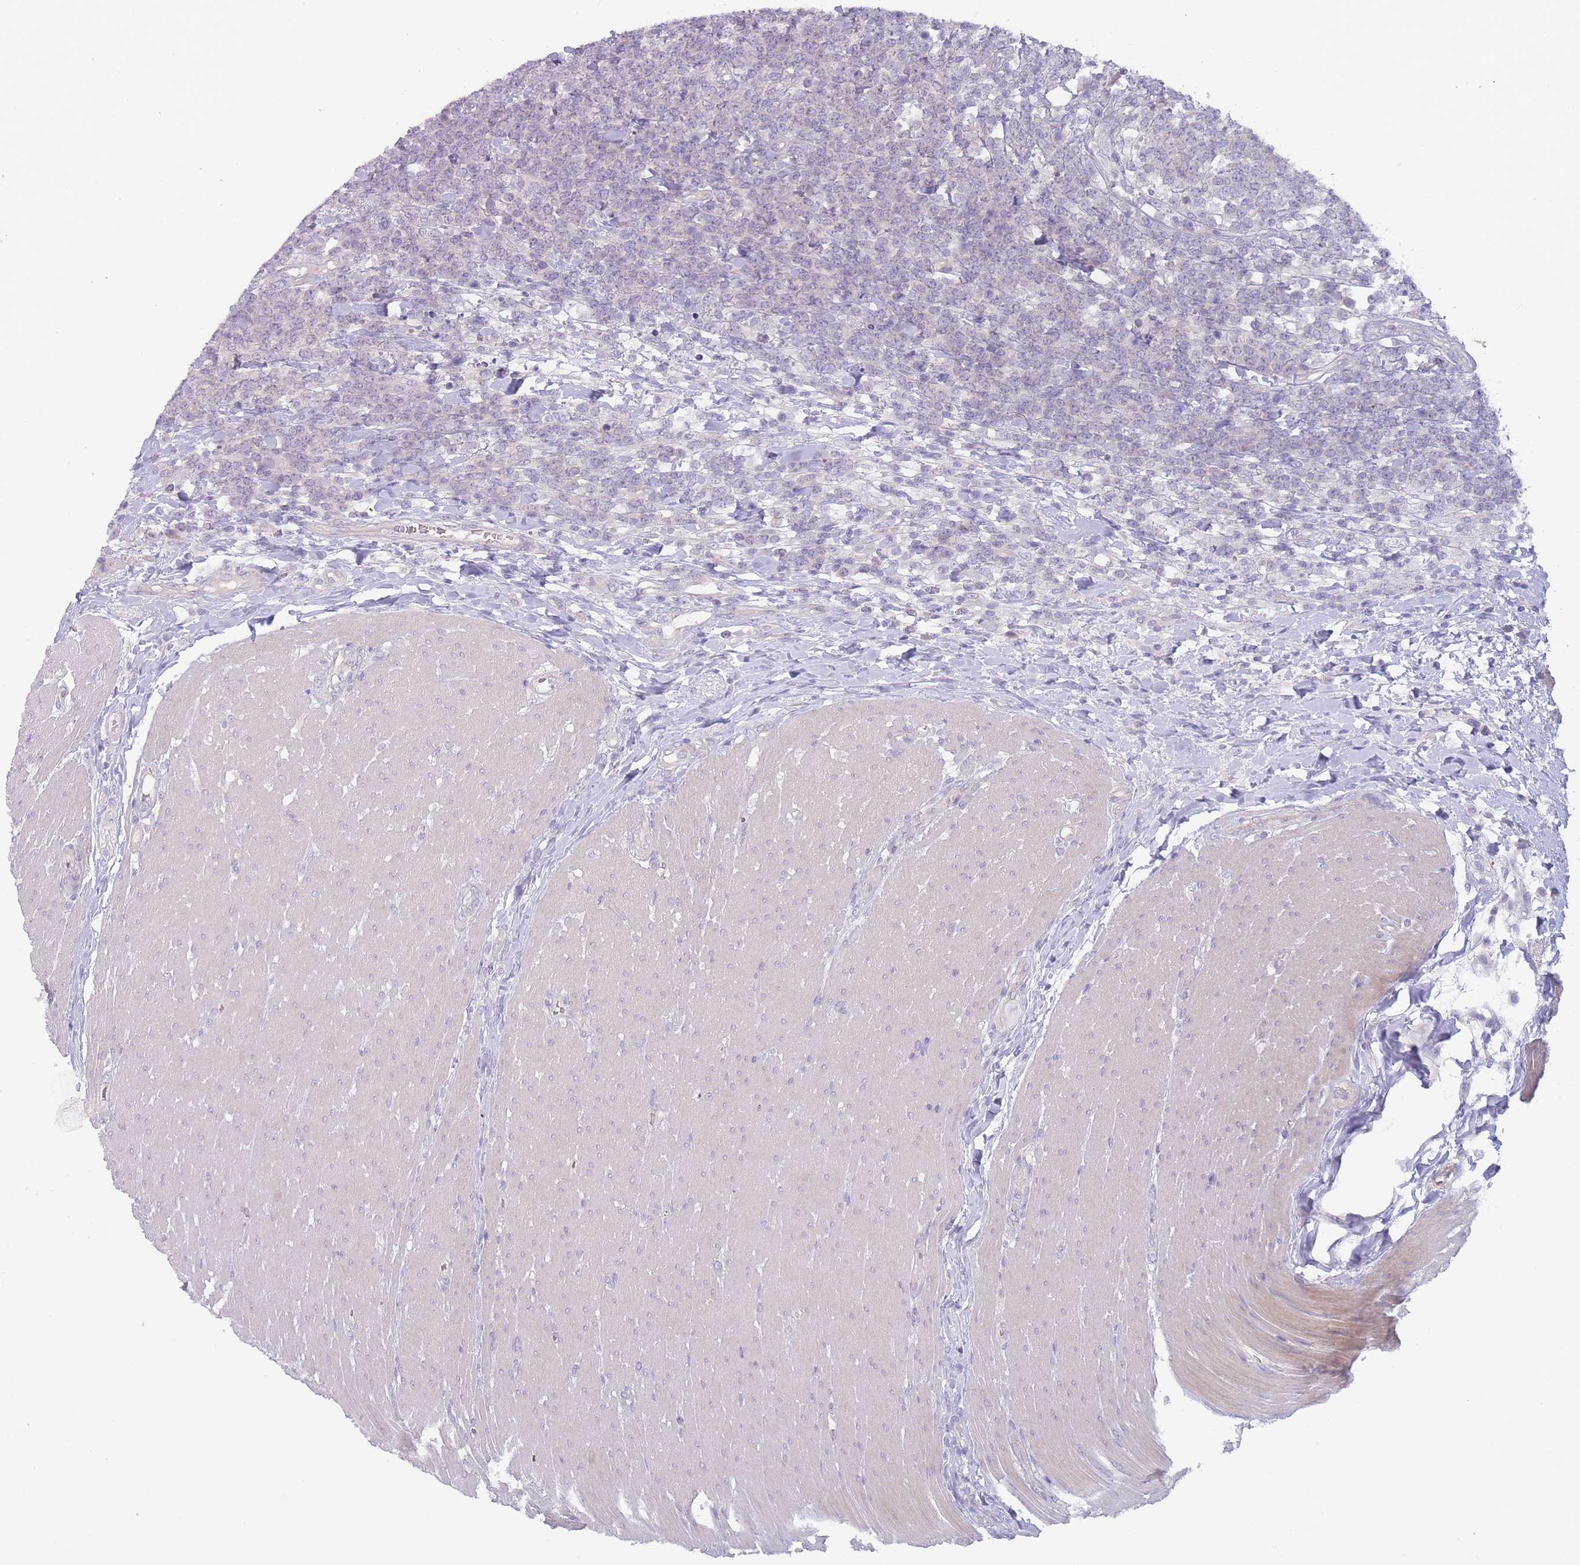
{"staining": {"intensity": "negative", "quantity": "none", "location": "none"}, "tissue": "lymphoma", "cell_type": "Tumor cells", "image_type": "cancer", "snomed": [{"axis": "morphology", "description": "Malignant lymphoma, non-Hodgkin's type, High grade"}, {"axis": "topography", "description": "Small intestine"}], "caption": "Immunohistochemistry (IHC) image of lymphoma stained for a protein (brown), which reveals no expression in tumor cells.", "gene": "SPHKAP", "patient": {"sex": "male", "age": 8}}